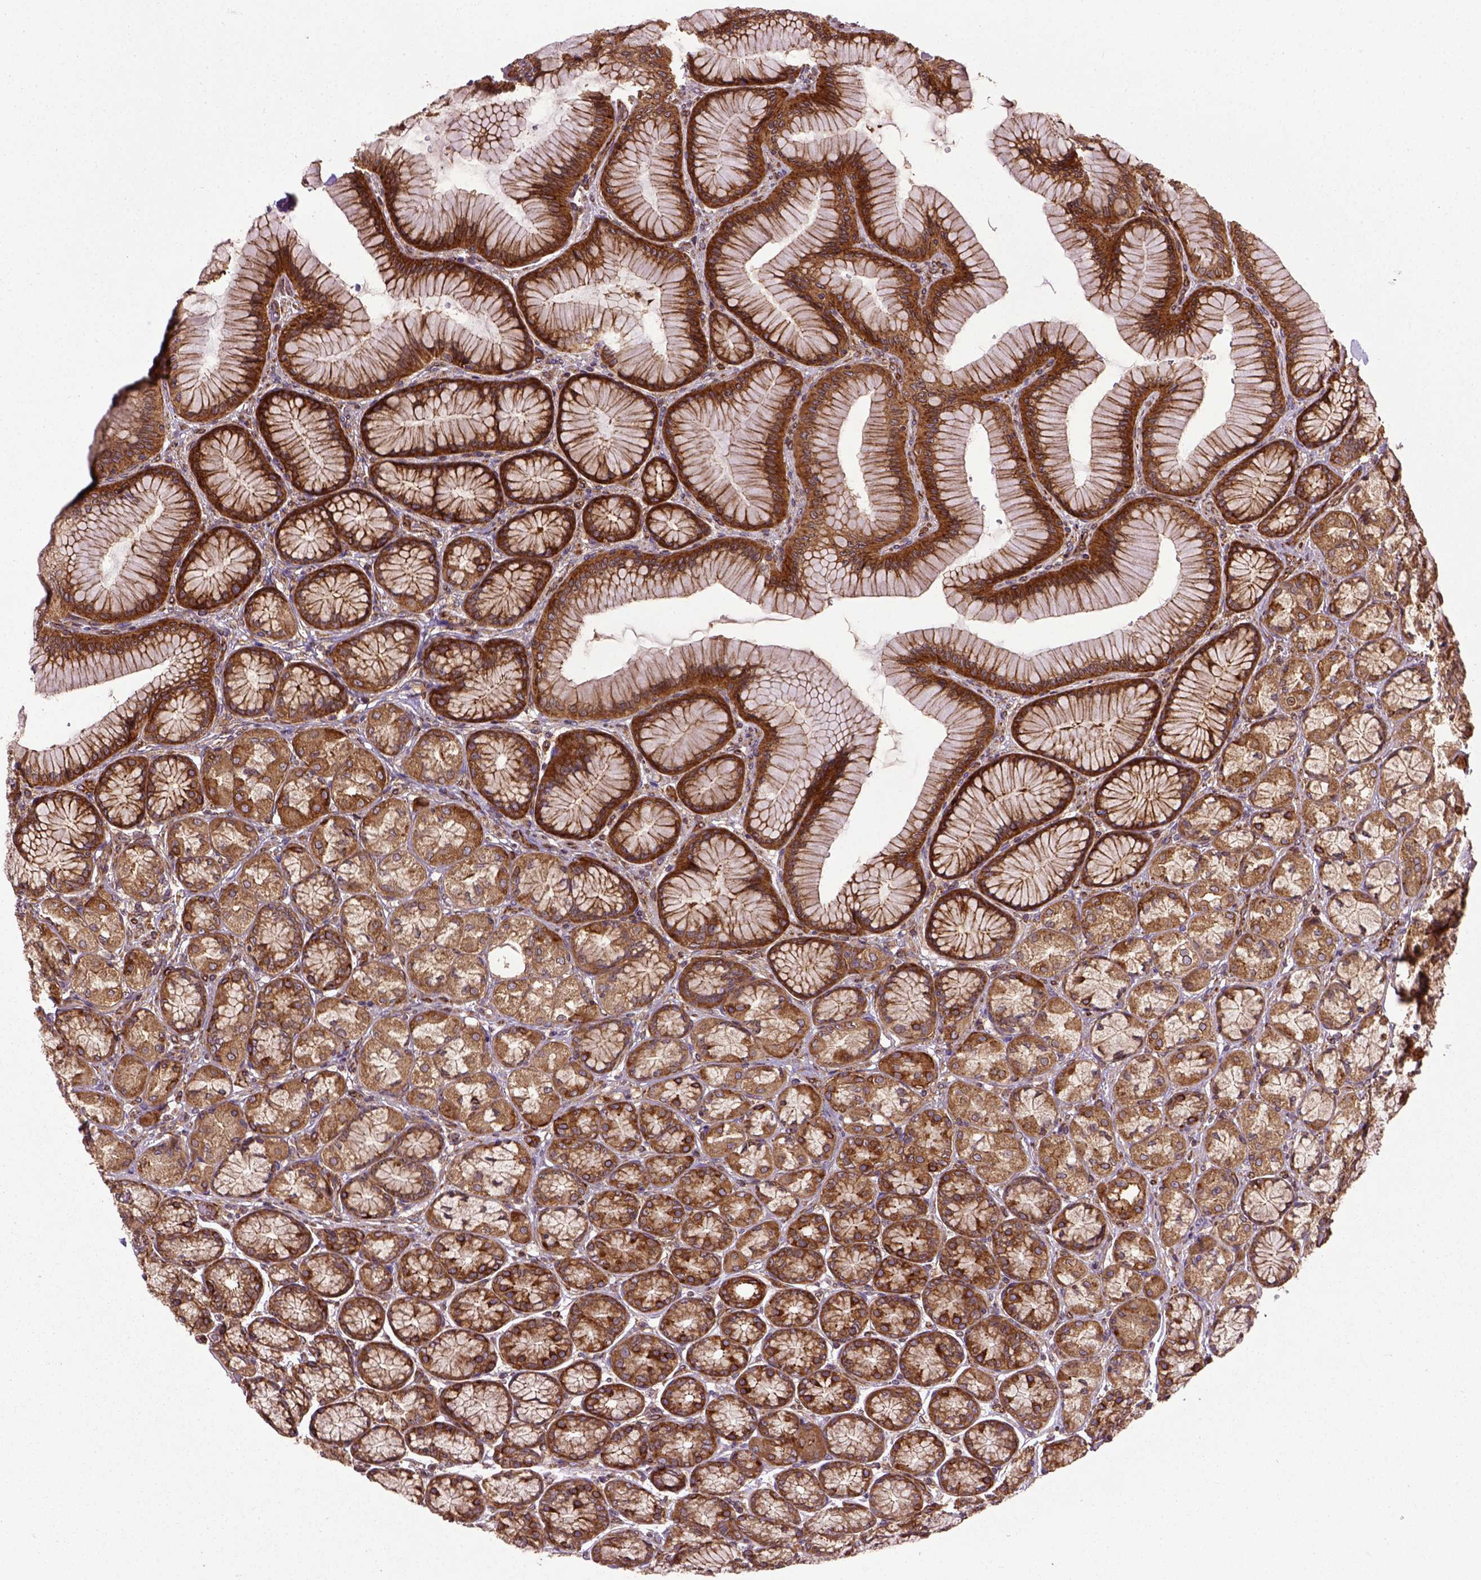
{"staining": {"intensity": "strong", "quantity": ">75%", "location": "cytoplasmic/membranous"}, "tissue": "stomach", "cell_type": "Glandular cells", "image_type": "normal", "snomed": [{"axis": "morphology", "description": "Normal tissue, NOS"}, {"axis": "morphology", "description": "Adenocarcinoma, NOS"}, {"axis": "morphology", "description": "Adenocarcinoma, High grade"}, {"axis": "topography", "description": "Stomach, upper"}, {"axis": "topography", "description": "Stomach"}], "caption": "The micrograph displays a brown stain indicating the presence of a protein in the cytoplasmic/membranous of glandular cells in stomach. Using DAB (brown) and hematoxylin (blue) stains, captured at high magnification using brightfield microscopy.", "gene": "CAPRIN1", "patient": {"sex": "female", "age": 65}}